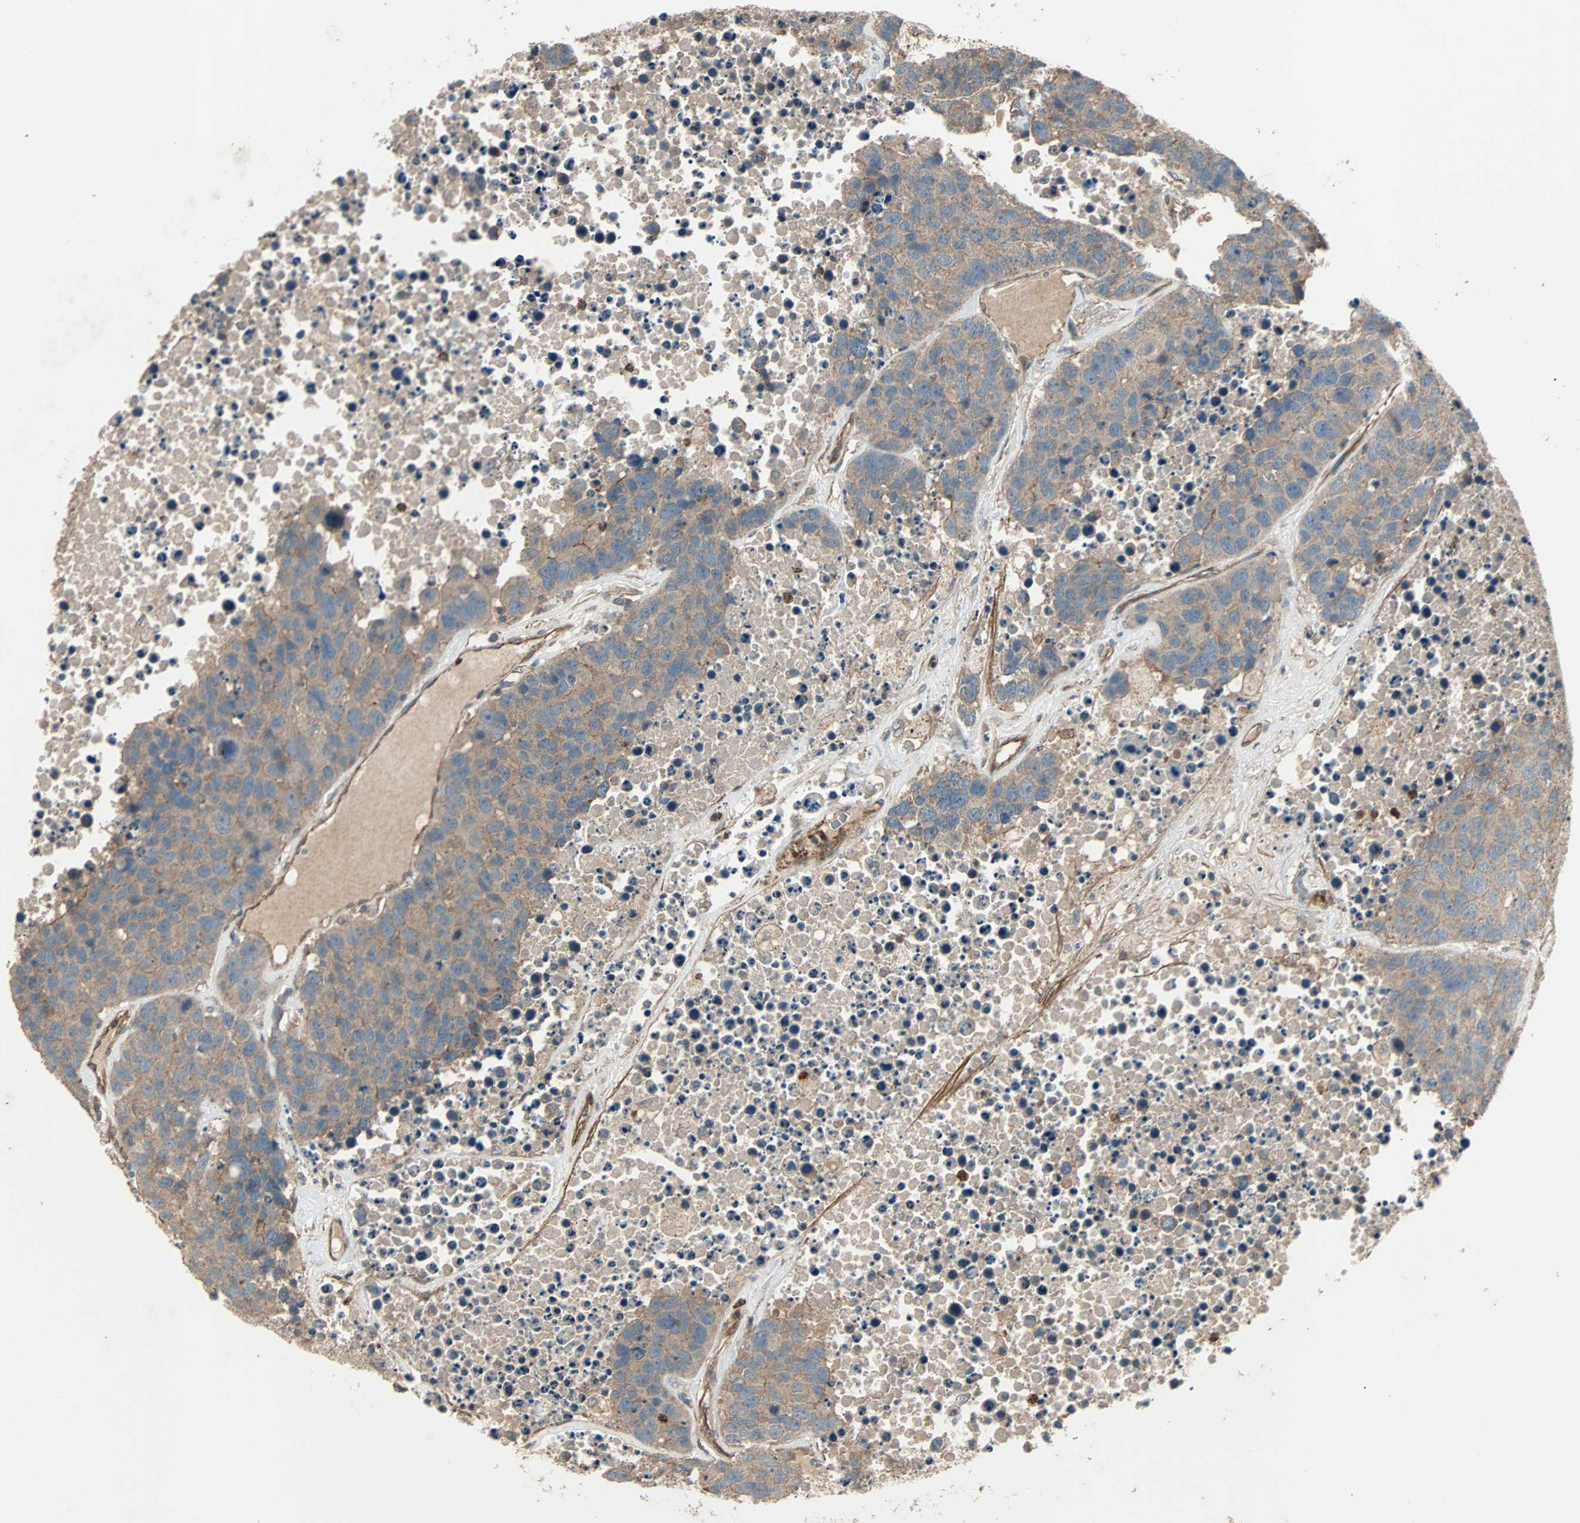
{"staining": {"intensity": "moderate", "quantity": ">75%", "location": "cytoplasmic/membranous"}, "tissue": "carcinoid", "cell_type": "Tumor cells", "image_type": "cancer", "snomed": [{"axis": "morphology", "description": "Carcinoid, malignant, NOS"}, {"axis": "topography", "description": "Lung"}], "caption": "High-magnification brightfield microscopy of carcinoid (malignant) stained with DAB (brown) and counterstained with hematoxylin (blue). tumor cells exhibit moderate cytoplasmic/membranous positivity is appreciated in approximately>75% of cells.", "gene": "GCK", "patient": {"sex": "male", "age": 60}}